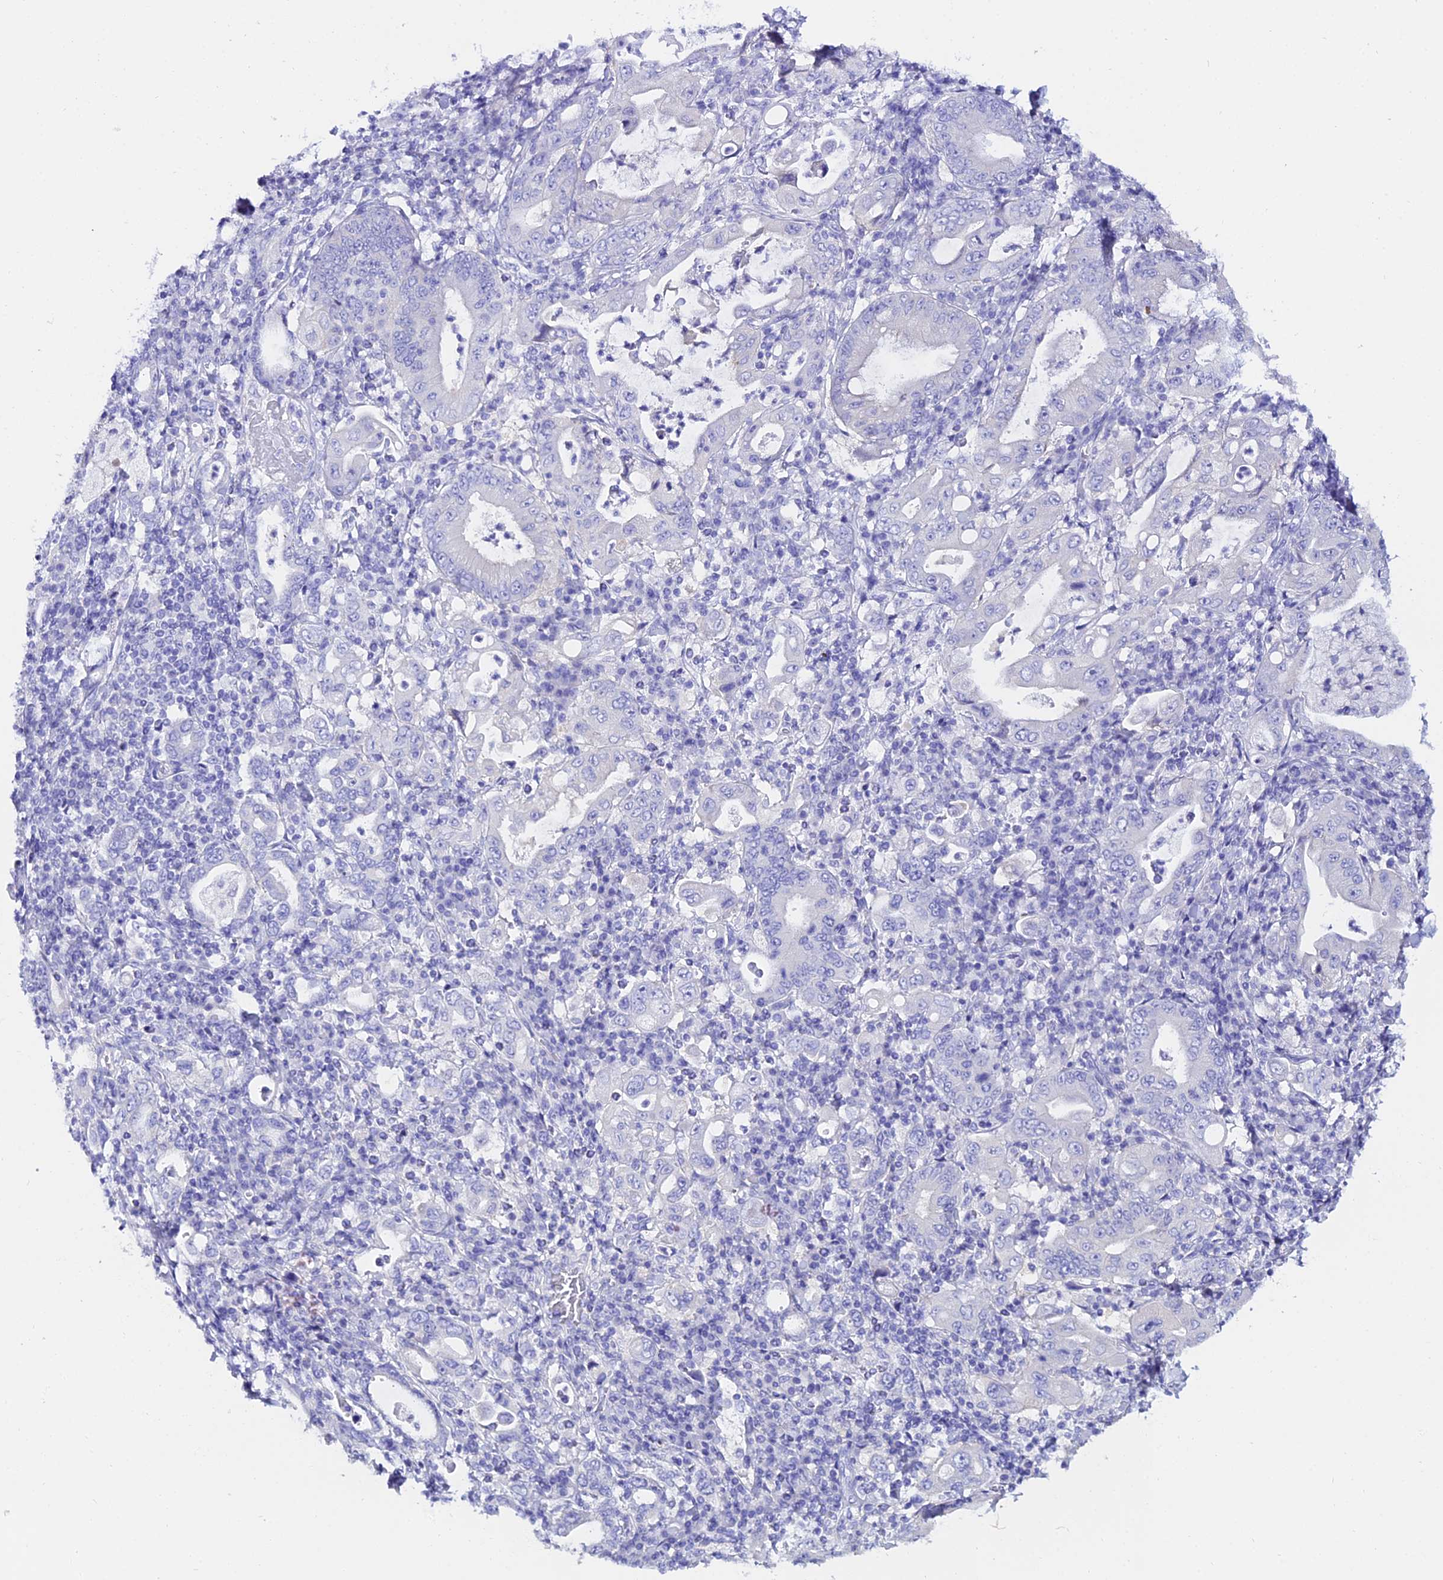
{"staining": {"intensity": "negative", "quantity": "none", "location": "none"}, "tissue": "stomach cancer", "cell_type": "Tumor cells", "image_type": "cancer", "snomed": [{"axis": "morphology", "description": "Normal tissue, NOS"}, {"axis": "morphology", "description": "Adenocarcinoma, NOS"}, {"axis": "topography", "description": "Esophagus"}, {"axis": "topography", "description": "Stomach, upper"}, {"axis": "topography", "description": "Peripheral nerve tissue"}], "caption": "This is an immunohistochemistry photomicrograph of human stomach cancer. There is no expression in tumor cells.", "gene": "OR4D5", "patient": {"sex": "male", "age": 62}}